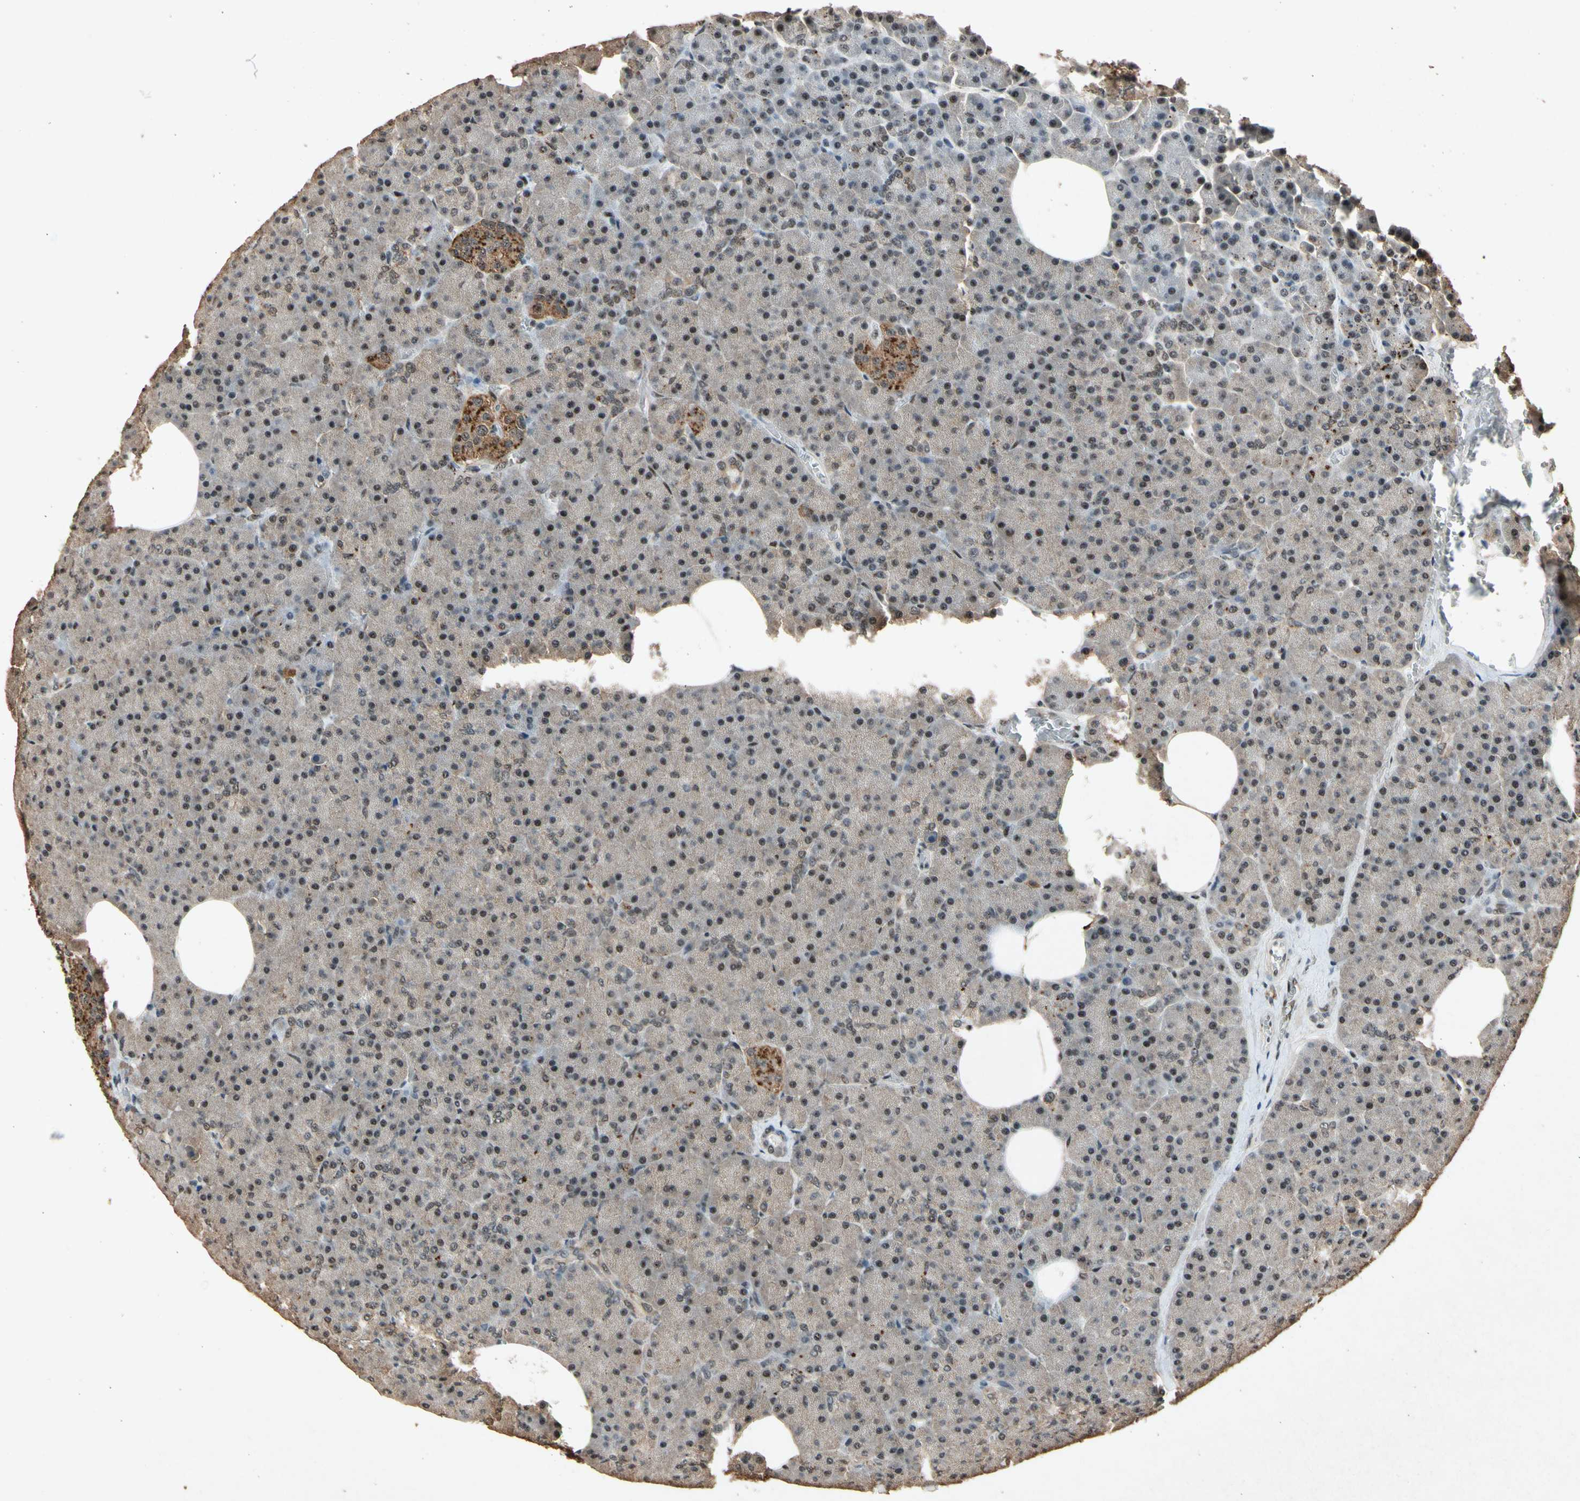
{"staining": {"intensity": "moderate", "quantity": "25%-75%", "location": "nuclear"}, "tissue": "pancreas", "cell_type": "Exocrine glandular cells", "image_type": "normal", "snomed": [{"axis": "morphology", "description": "Normal tissue, NOS"}, {"axis": "topography", "description": "Pancreas"}], "caption": "Pancreas stained for a protein (brown) demonstrates moderate nuclear positive staining in about 25%-75% of exocrine glandular cells.", "gene": "PML", "patient": {"sex": "female", "age": 35}}